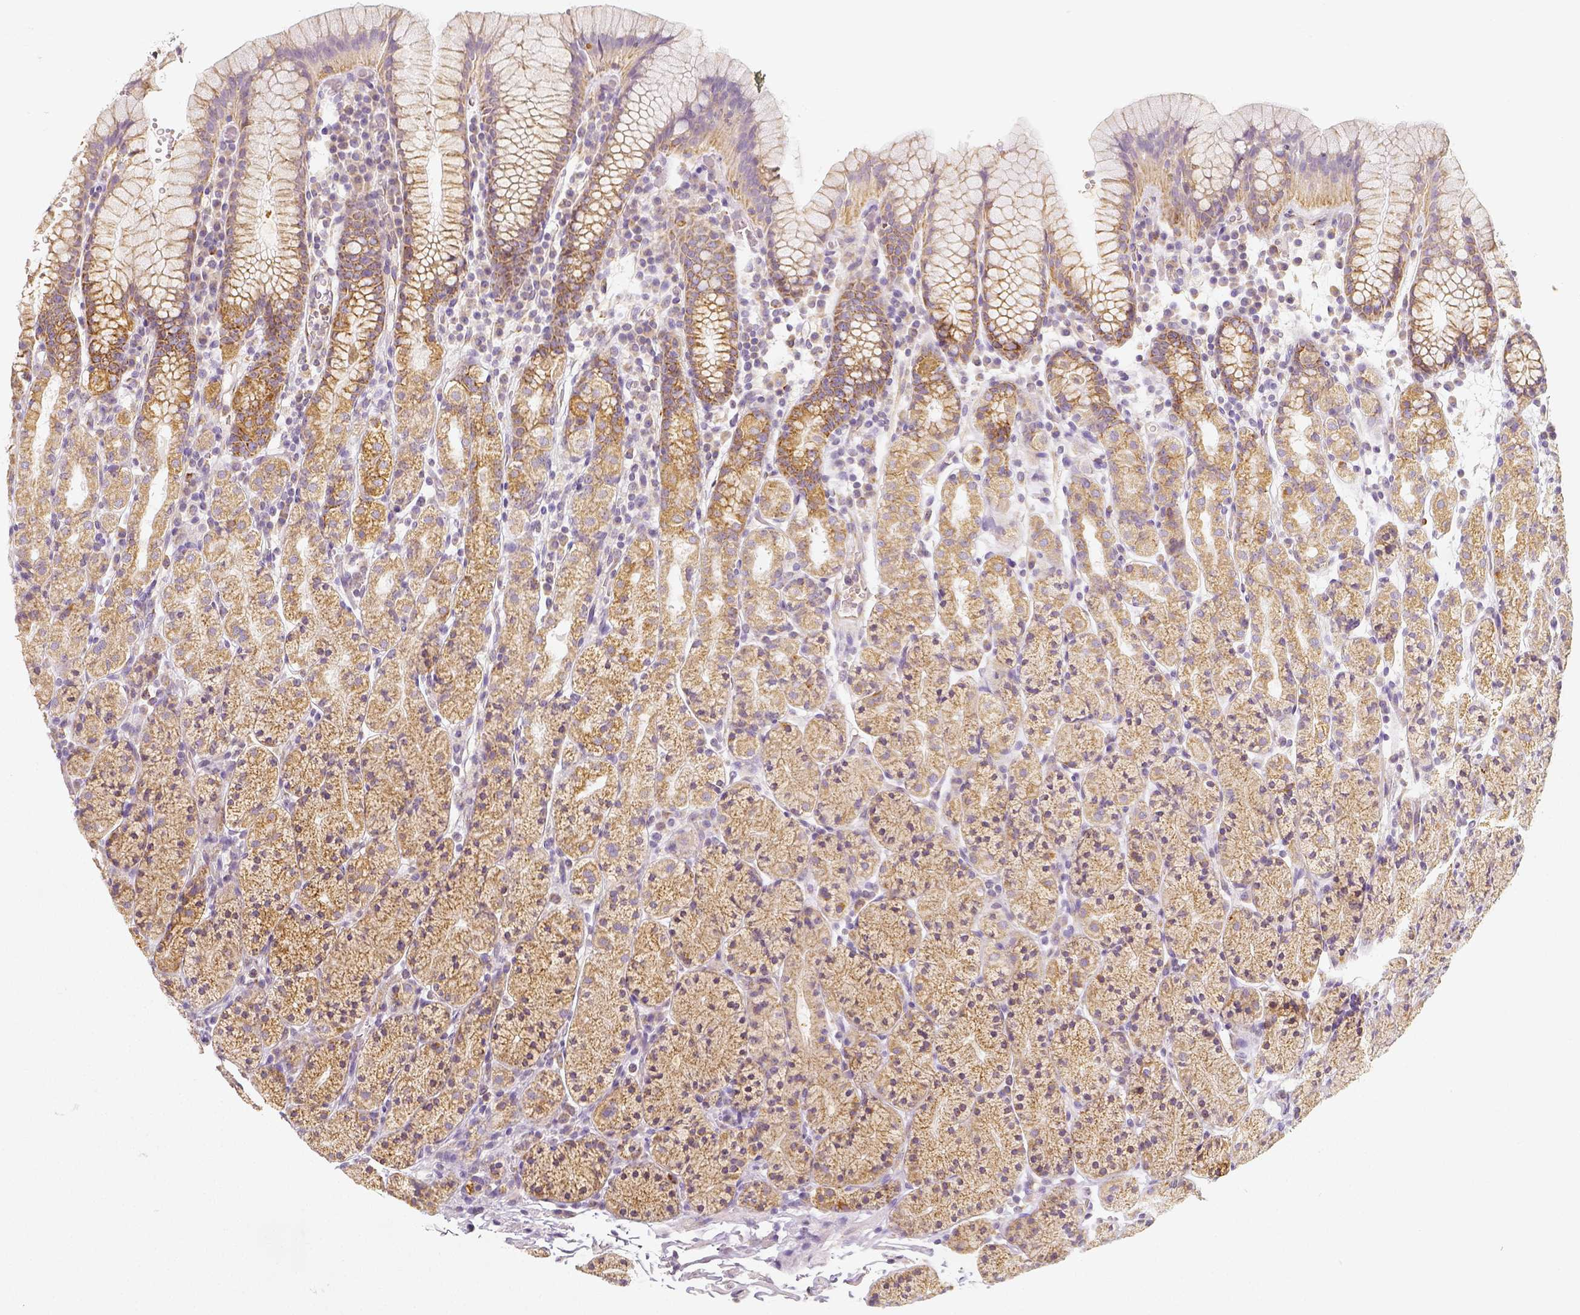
{"staining": {"intensity": "moderate", "quantity": "25%-75%", "location": "cytoplasmic/membranous"}, "tissue": "stomach", "cell_type": "Glandular cells", "image_type": "normal", "snomed": [{"axis": "morphology", "description": "Normal tissue, NOS"}, {"axis": "topography", "description": "Stomach, upper"}, {"axis": "topography", "description": "Stomach"}], "caption": "High-power microscopy captured an immunohistochemistry (IHC) image of unremarkable stomach, revealing moderate cytoplasmic/membranous staining in about 25%-75% of glandular cells.", "gene": "PGAM5", "patient": {"sex": "male", "age": 62}}